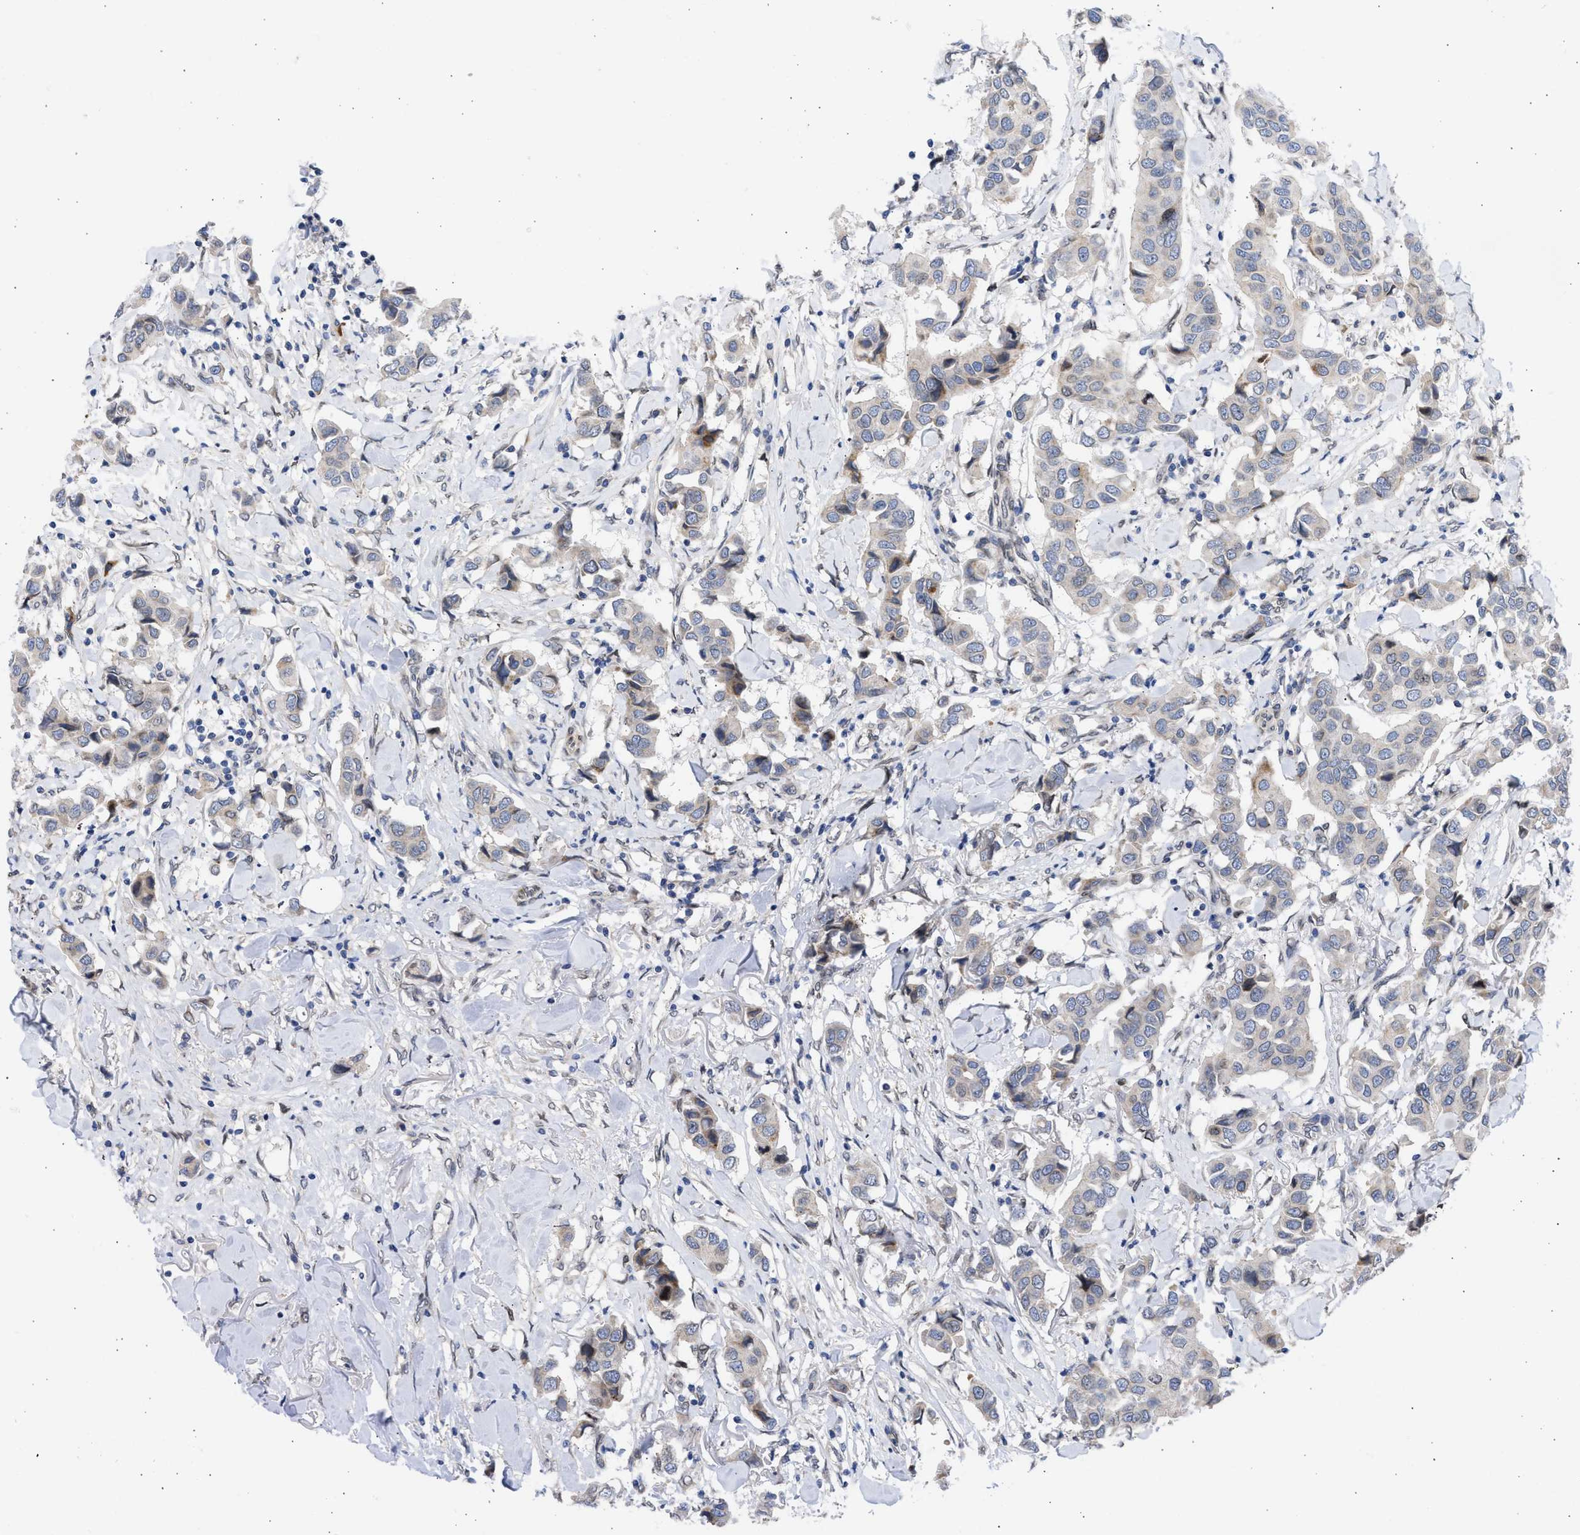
{"staining": {"intensity": "weak", "quantity": "<25%", "location": "cytoplasmic/membranous,nuclear"}, "tissue": "breast cancer", "cell_type": "Tumor cells", "image_type": "cancer", "snomed": [{"axis": "morphology", "description": "Duct carcinoma"}, {"axis": "topography", "description": "Breast"}], "caption": "This histopathology image is of infiltrating ductal carcinoma (breast) stained with immunohistochemistry to label a protein in brown with the nuclei are counter-stained blue. There is no positivity in tumor cells.", "gene": "NUP35", "patient": {"sex": "female", "age": 80}}